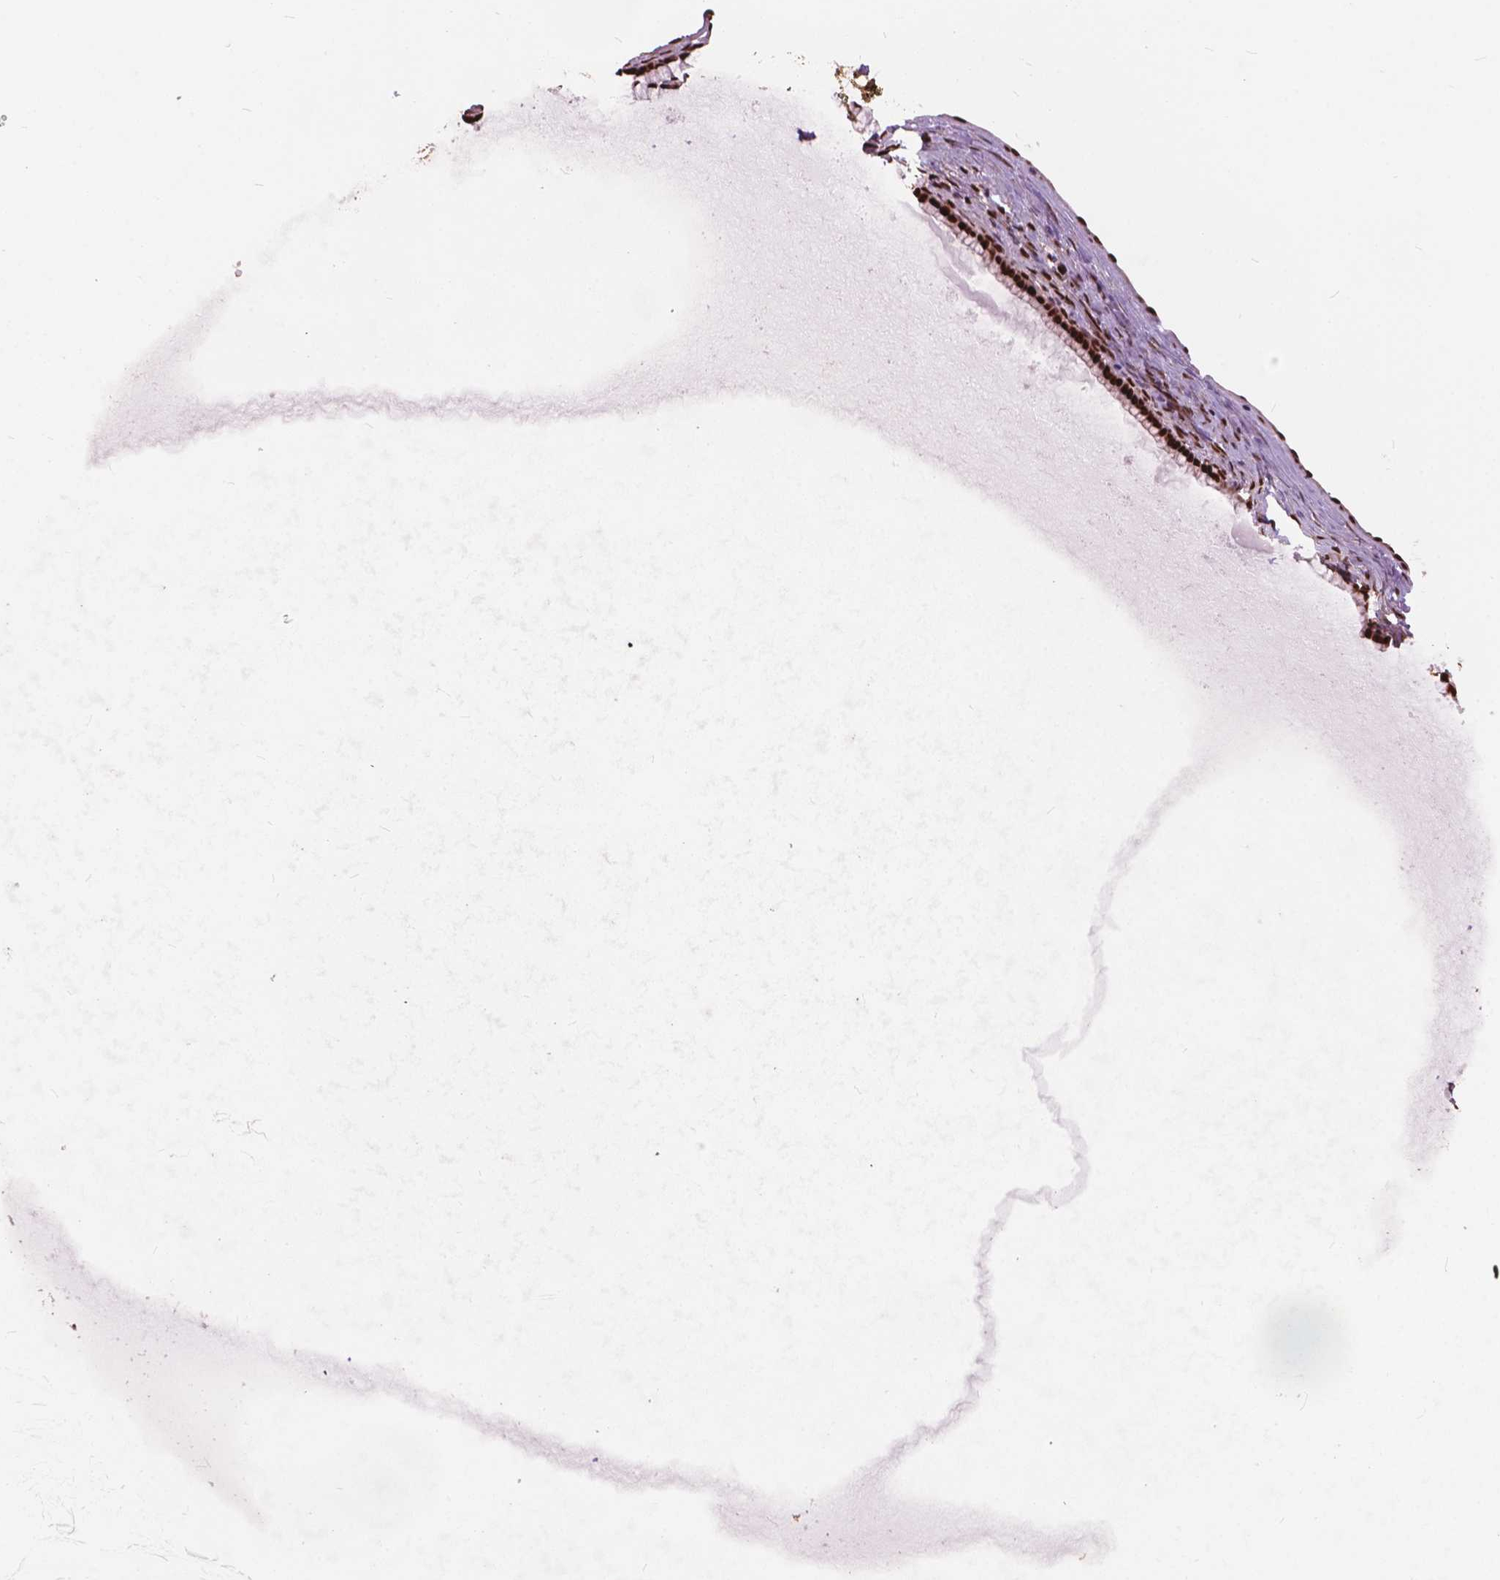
{"staining": {"intensity": "strong", "quantity": ">75%", "location": "nuclear"}, "tissue": "ovarian cancer", "cell_type": "Tumor cells", "image_type": "cancer", "snomed": [{"axis": "morphology", "description": "Cystadenocarcinoma, mucinous, NOS"}, {"axis": "topography", "description": "Ovary"}], "caption": "Protein staining by IHC exhibits strong nuclear positivity in about >75% of tumor cells in ovarian cancer (mucinous cystadenocarcinoma).", "gene": "ANP32B", "patient": {"sex": "female", "age": 41}}